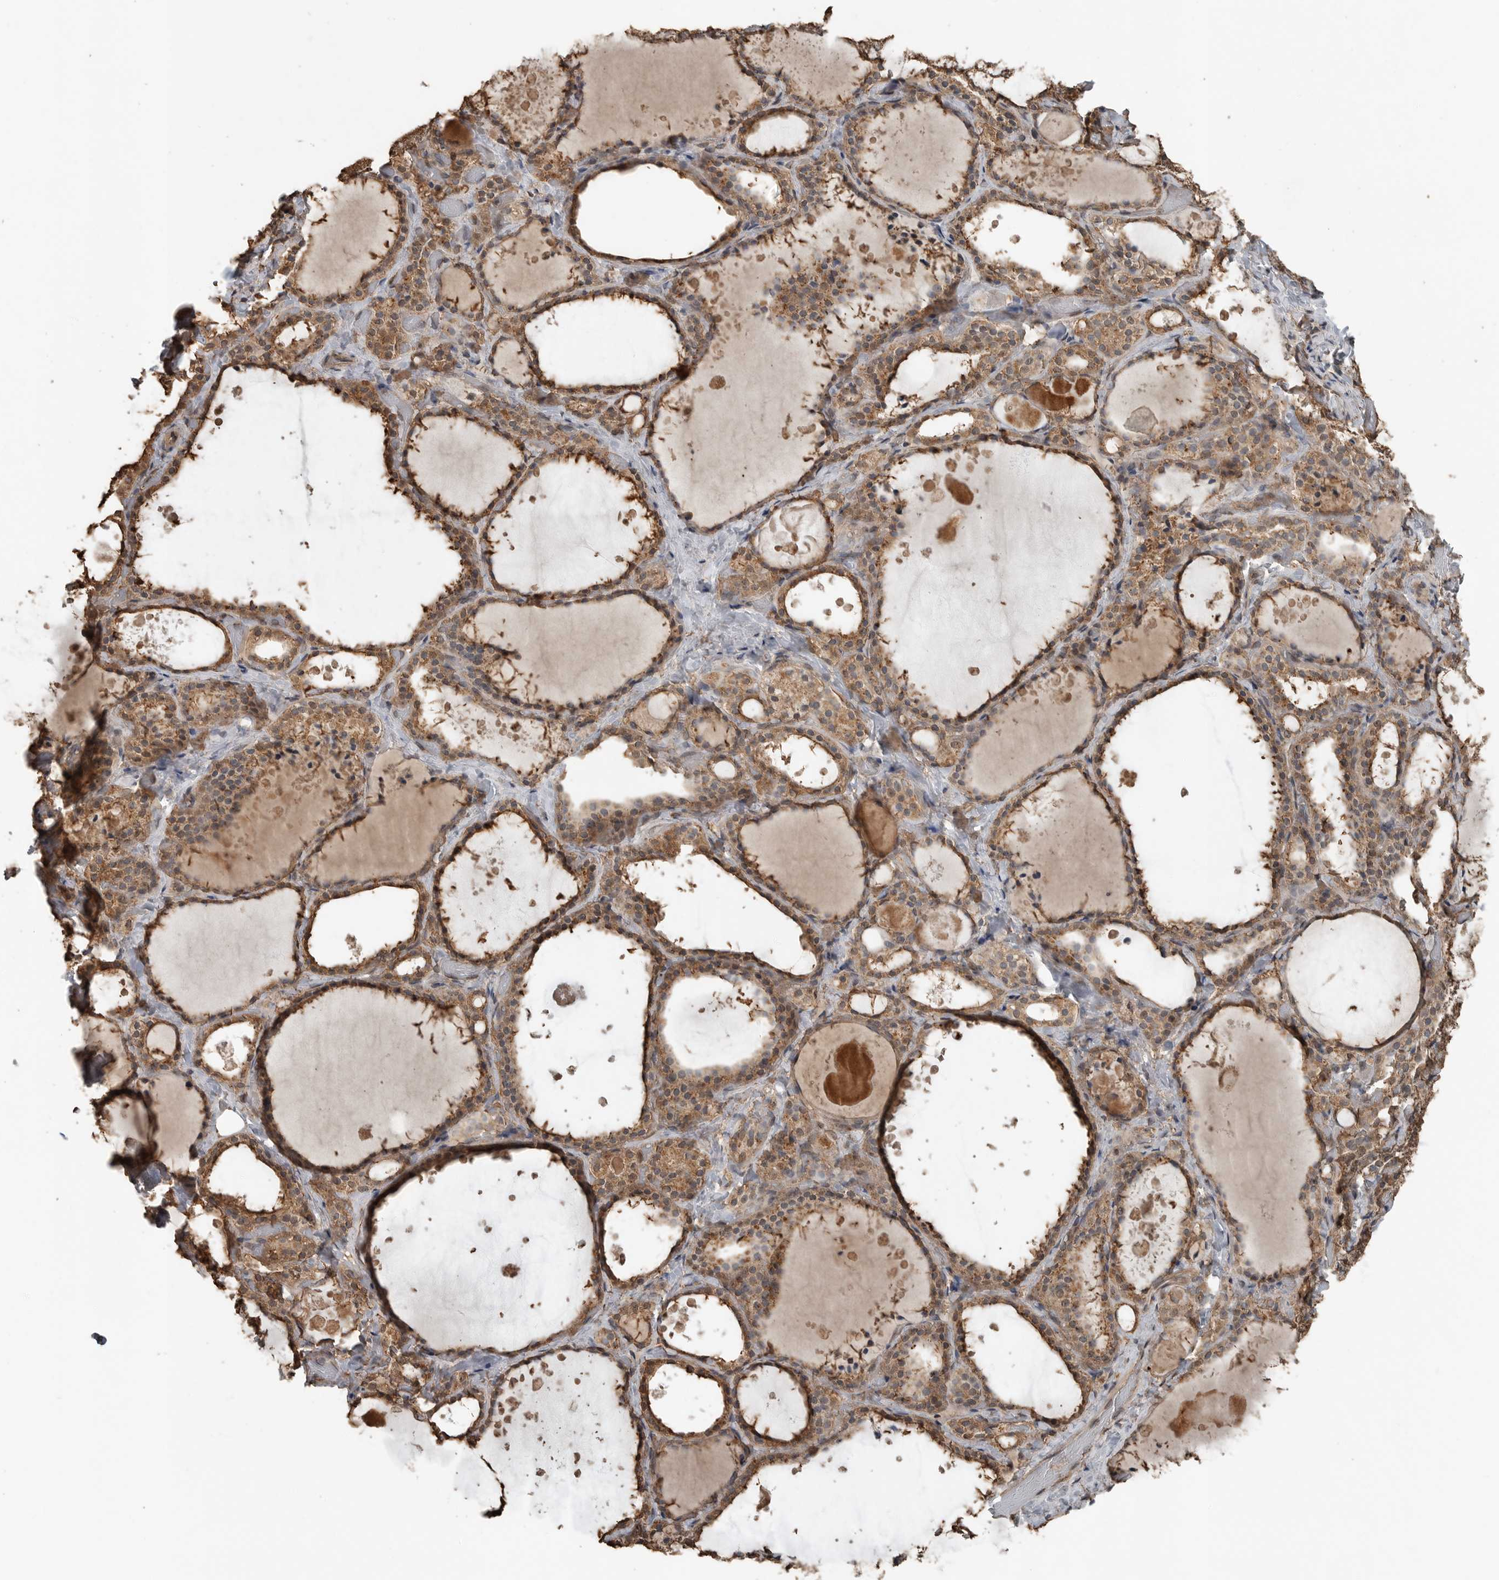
{"staining": {"intensity": "moderate", "quantity": ">75%", "location": "cytoplasmic/membranous"}, "tissue": "thyroid gland", "cell_type": "Glandular cells", "image_type": "normal", "snomed": [{"axis": "morphology", "description": "Normal tissue, NOS"}, {"axis": "topography", "description": "Thyroid gland"}], "caption": "Immunohistochemistry (IHC) (DAB) staining of benign thyroid gland demonstrates moderate cytoplasmic/membranous protein staining in approximately >75% of glandular cells. (brown staining indicates protein expression, while blue staining denotes nuclei).", "gene": "BLZF1", "patient": {"sex": "female", "age": 44}}